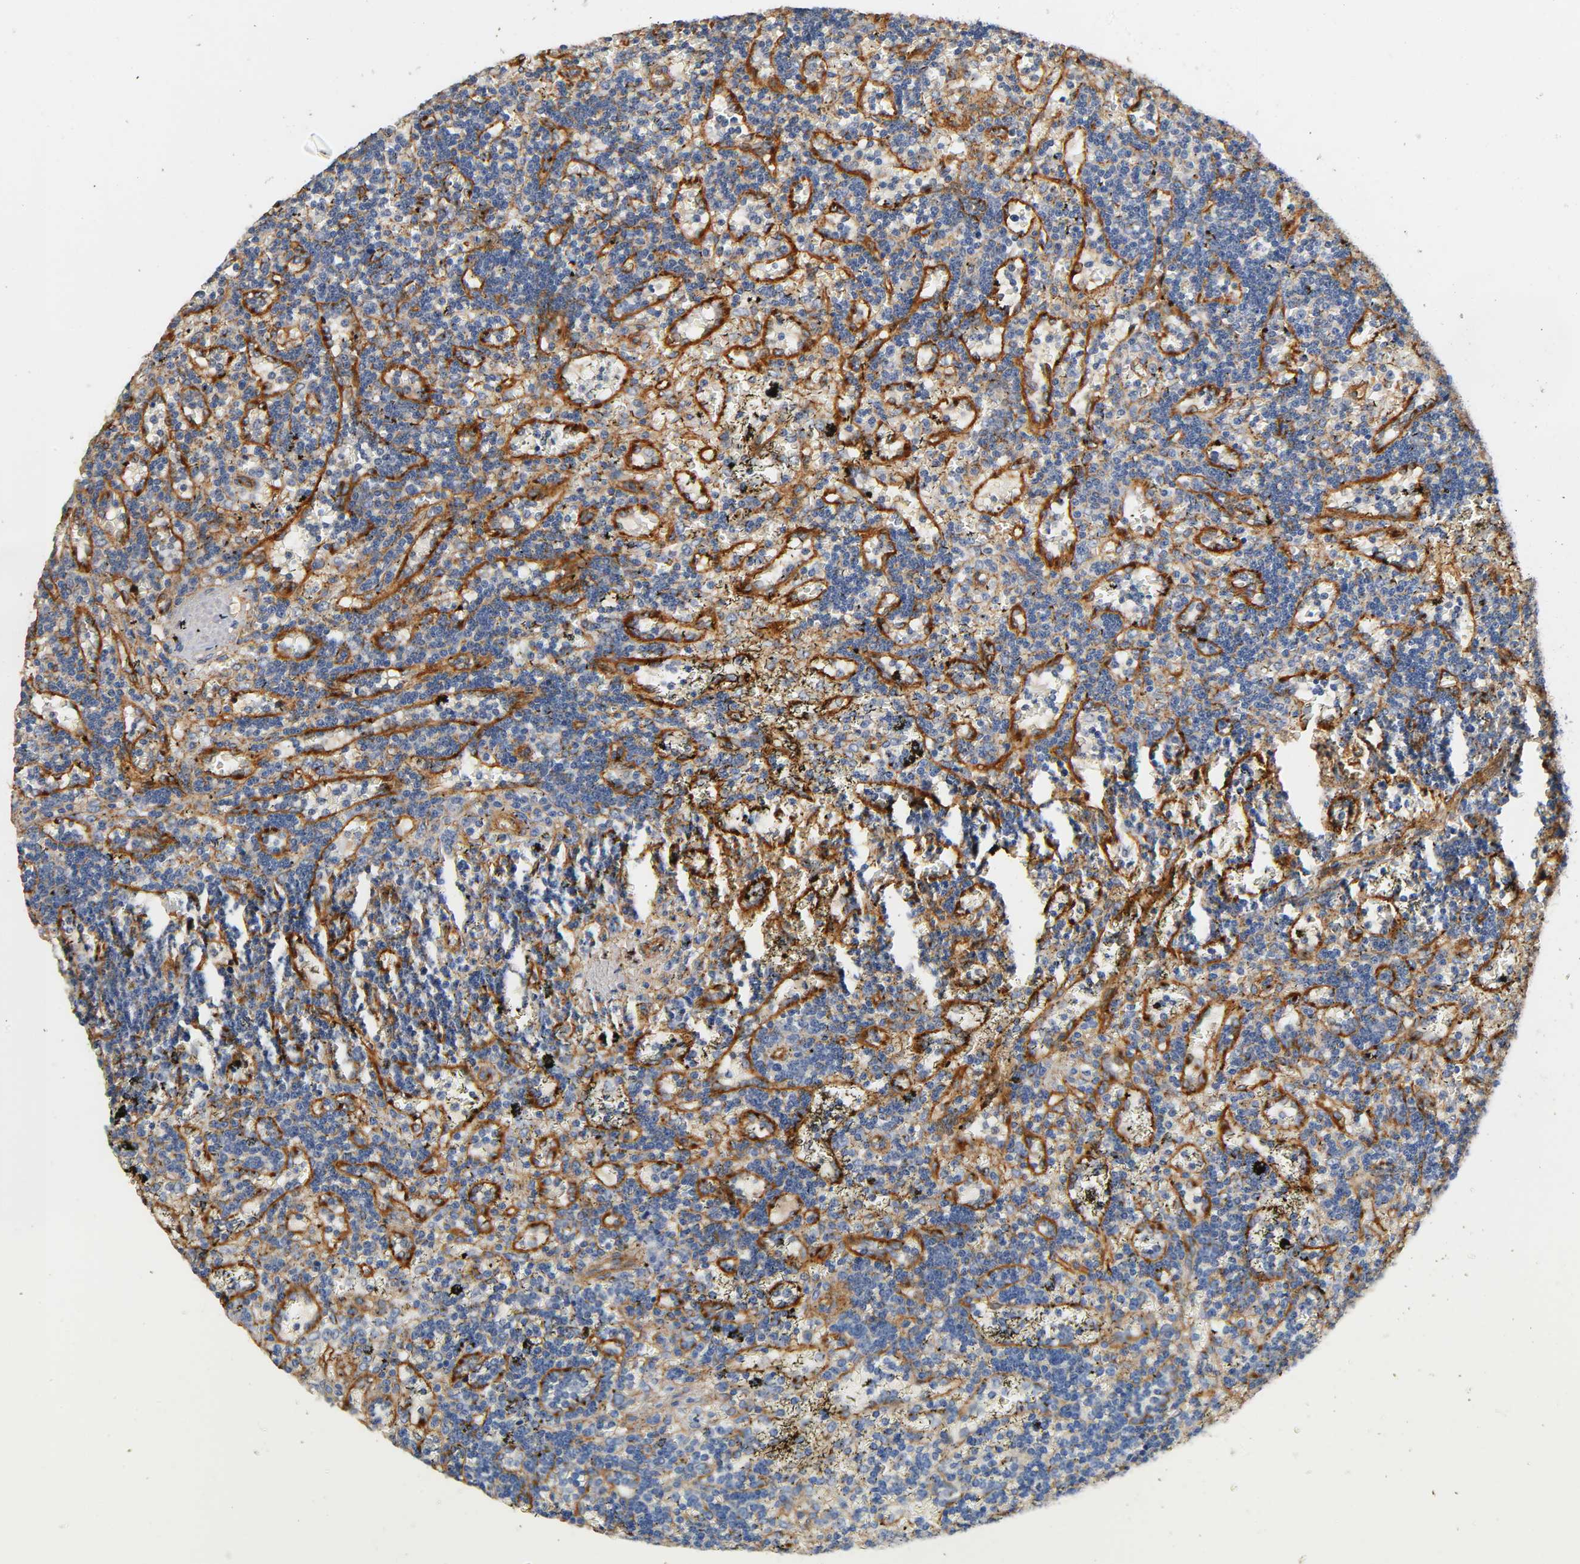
{"staining": {"intensity": "weak", "quantity": "<25%", "location": "cytoplasmic/membranous"}, "tissue": "lymphoma", "cell_type": "Tumor cells", "image_type": "cancer", "snomed": [{"axis": "morphology", "description": "Malignant lymphoma, non-Hodgkin's type, Low grade"}, {"axis": "topography", "description": "Spleen"}], "caption": "Immunohistochemical staining of lymphoma displays no significant staining in tumor cells. (DAB (3,3'-diaminobenzidine) IHC visualized using brightfield microscopy, high magnification).", "gene": "IFITM3", "patient": {"sex": "male", "age": 60}}